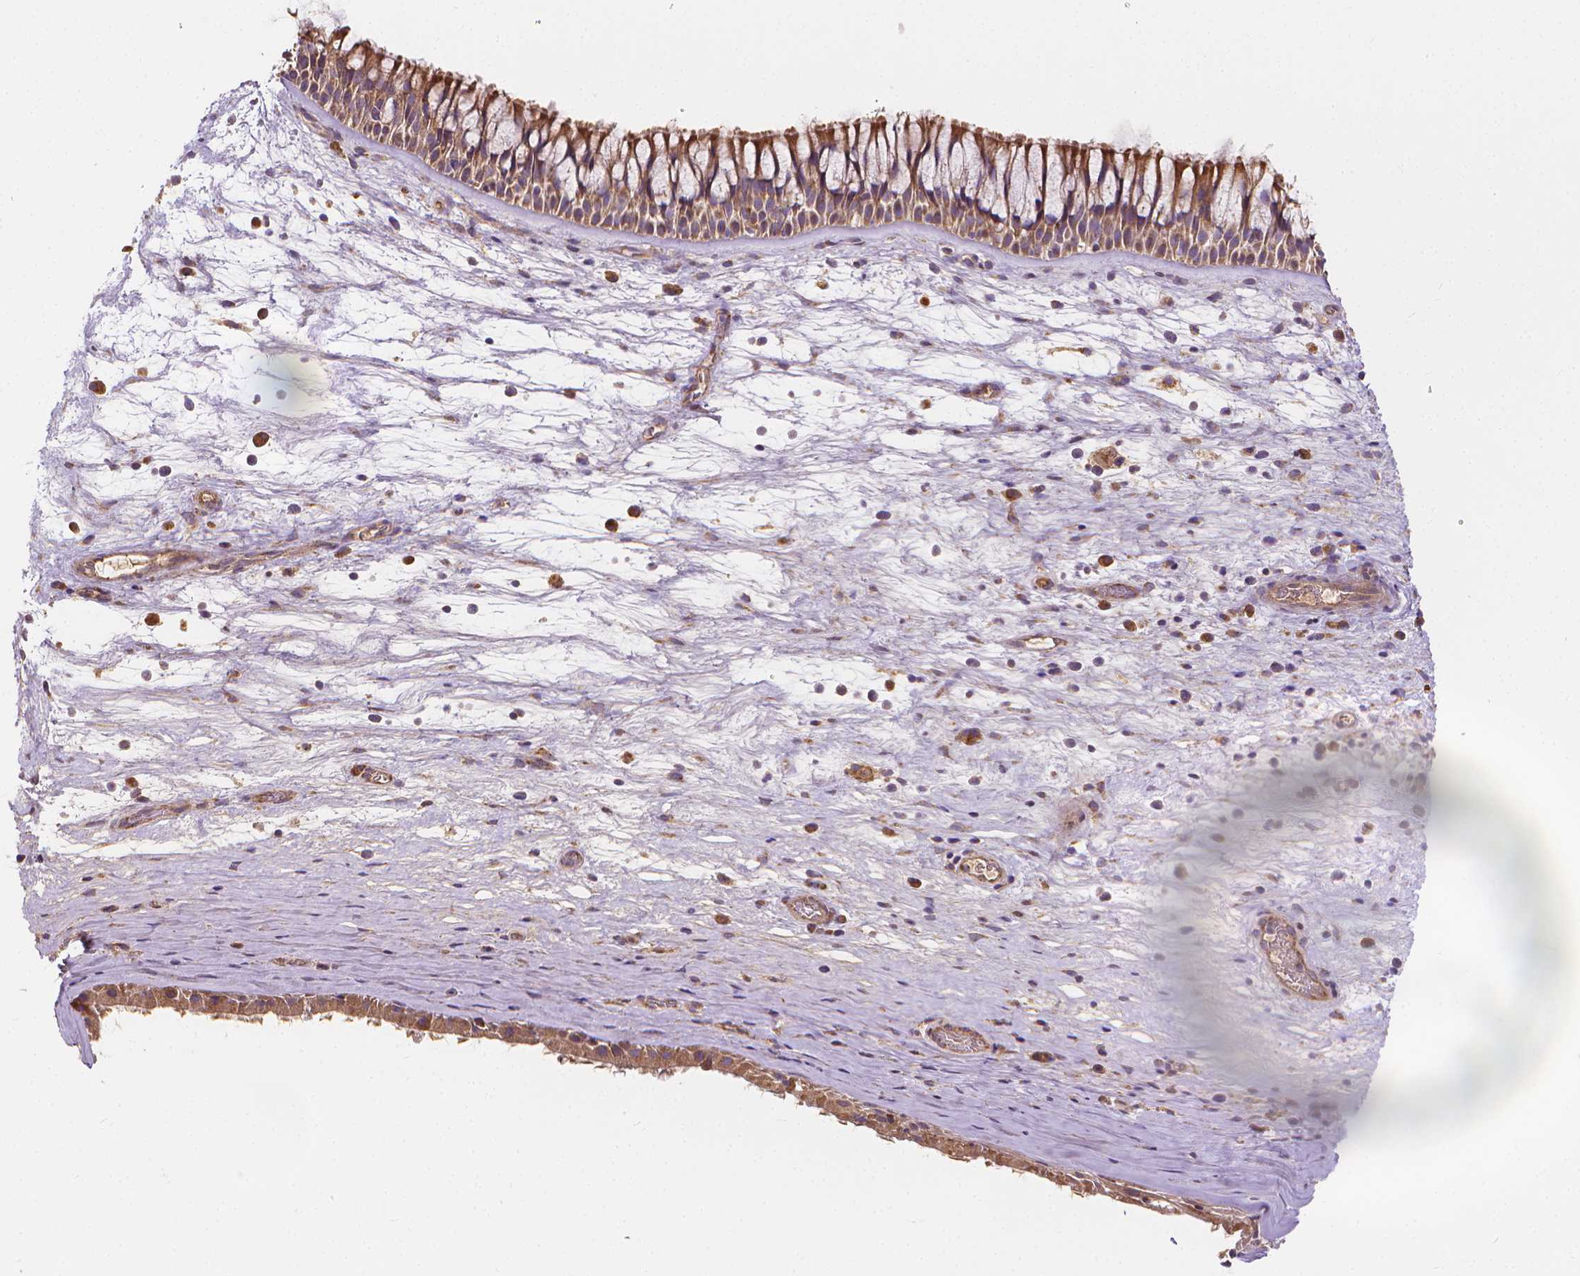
{"staining": {"intensity": "moderate", "quantity": ">75%", "location": "cytoplasmic/membranous"}, "tissue": "nasopharynx", "cell_type": "Respiratory epithelial cells", "image_type": "normal", "snomed": [{"axis": "morphology", "description": "Normal tissue, NOS"}, {"axis": "topography", "description": "Nasopharynx"}], "caption": "Immunohistochemical staining of benign human nasopharynx demonstrates medium levels of moderate cytoplasmic/membranous expression in approximately >75% of respiratory epithelial cells. Using DAB (brown) and hematoxylin (blue) stains, captured at high magnification using brightfield microscopy.", "gene": "SNCAIP", "patient": {"sex": "male", "age": 74}}